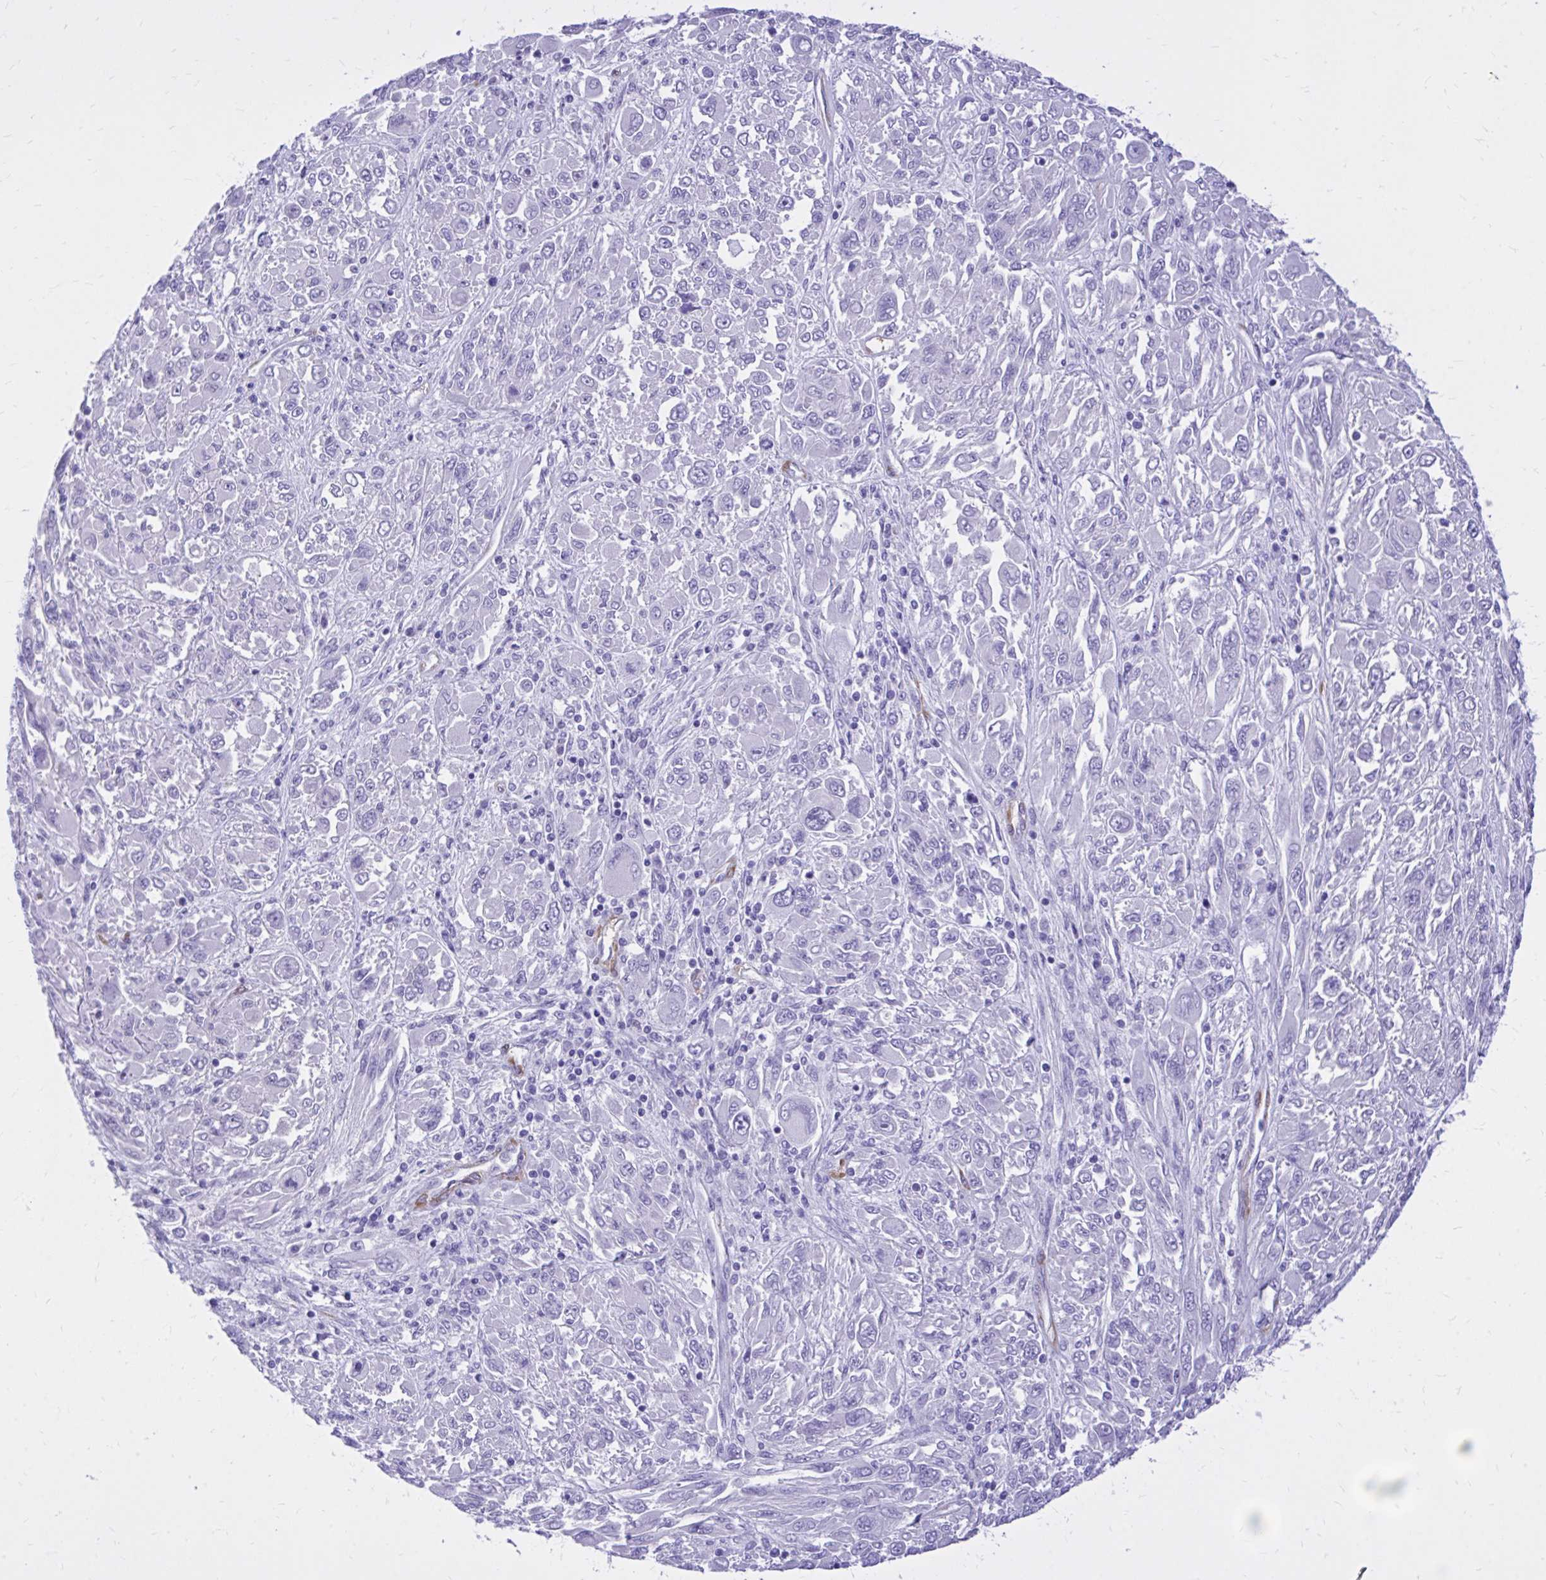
{"staining": {"intensity": "negative", "quantity": "none", "location": "none"}, "tissue": "melanoma", "cell_type": "Tumor cells", "image_type": "cancer", "snomed": [{"axis": "morphology", "description": "Malignant melanoma, NOS"}, {"axis": "topography", "description": "Skin"}], "caption": "Malignant melanoma was stained to show a protein in brown. There is no significant staining in tumor cells.", "gene": "EPB41L1", "patient": {"sex": "female", "age": 91}}